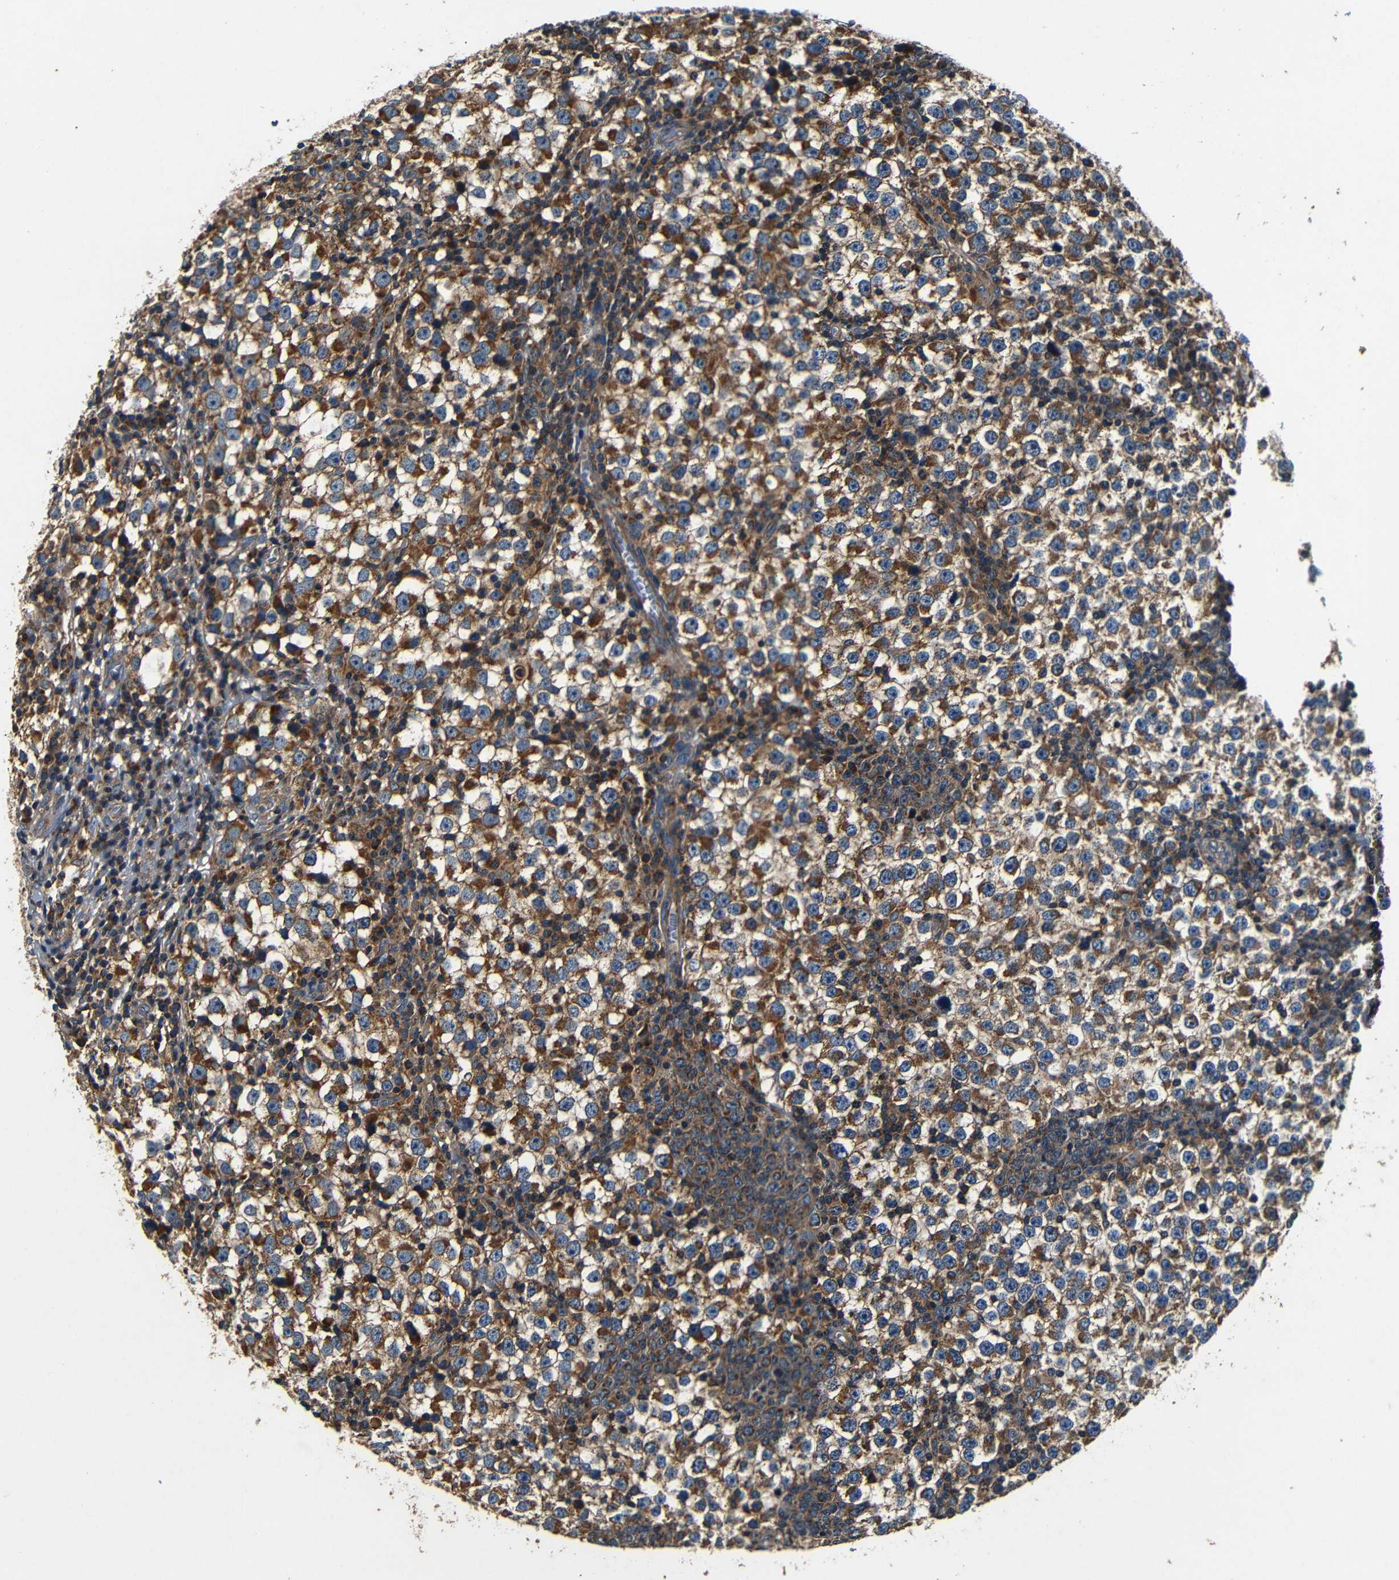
{"staining": {"intensity": "moderate", "quantity": ">75%", "location": "cytoplasmic/membranous"}, "tissue": "testis cancer", "cell_type": "Tumor cells", "image_type": "cancer", "snomed": [{"axis": "morphology", "description": "Seminoma, NOS"}, {"axis": "topography", "description": "Testis"}], "caption": "About >75% of tumor cells in human testis cancer show moderate cytoplasmic/membranous protein expression as visualized by brown immunohistochemical staining.", "gene": "MTX1", "patient": {"sex": "male", "age": 65}}